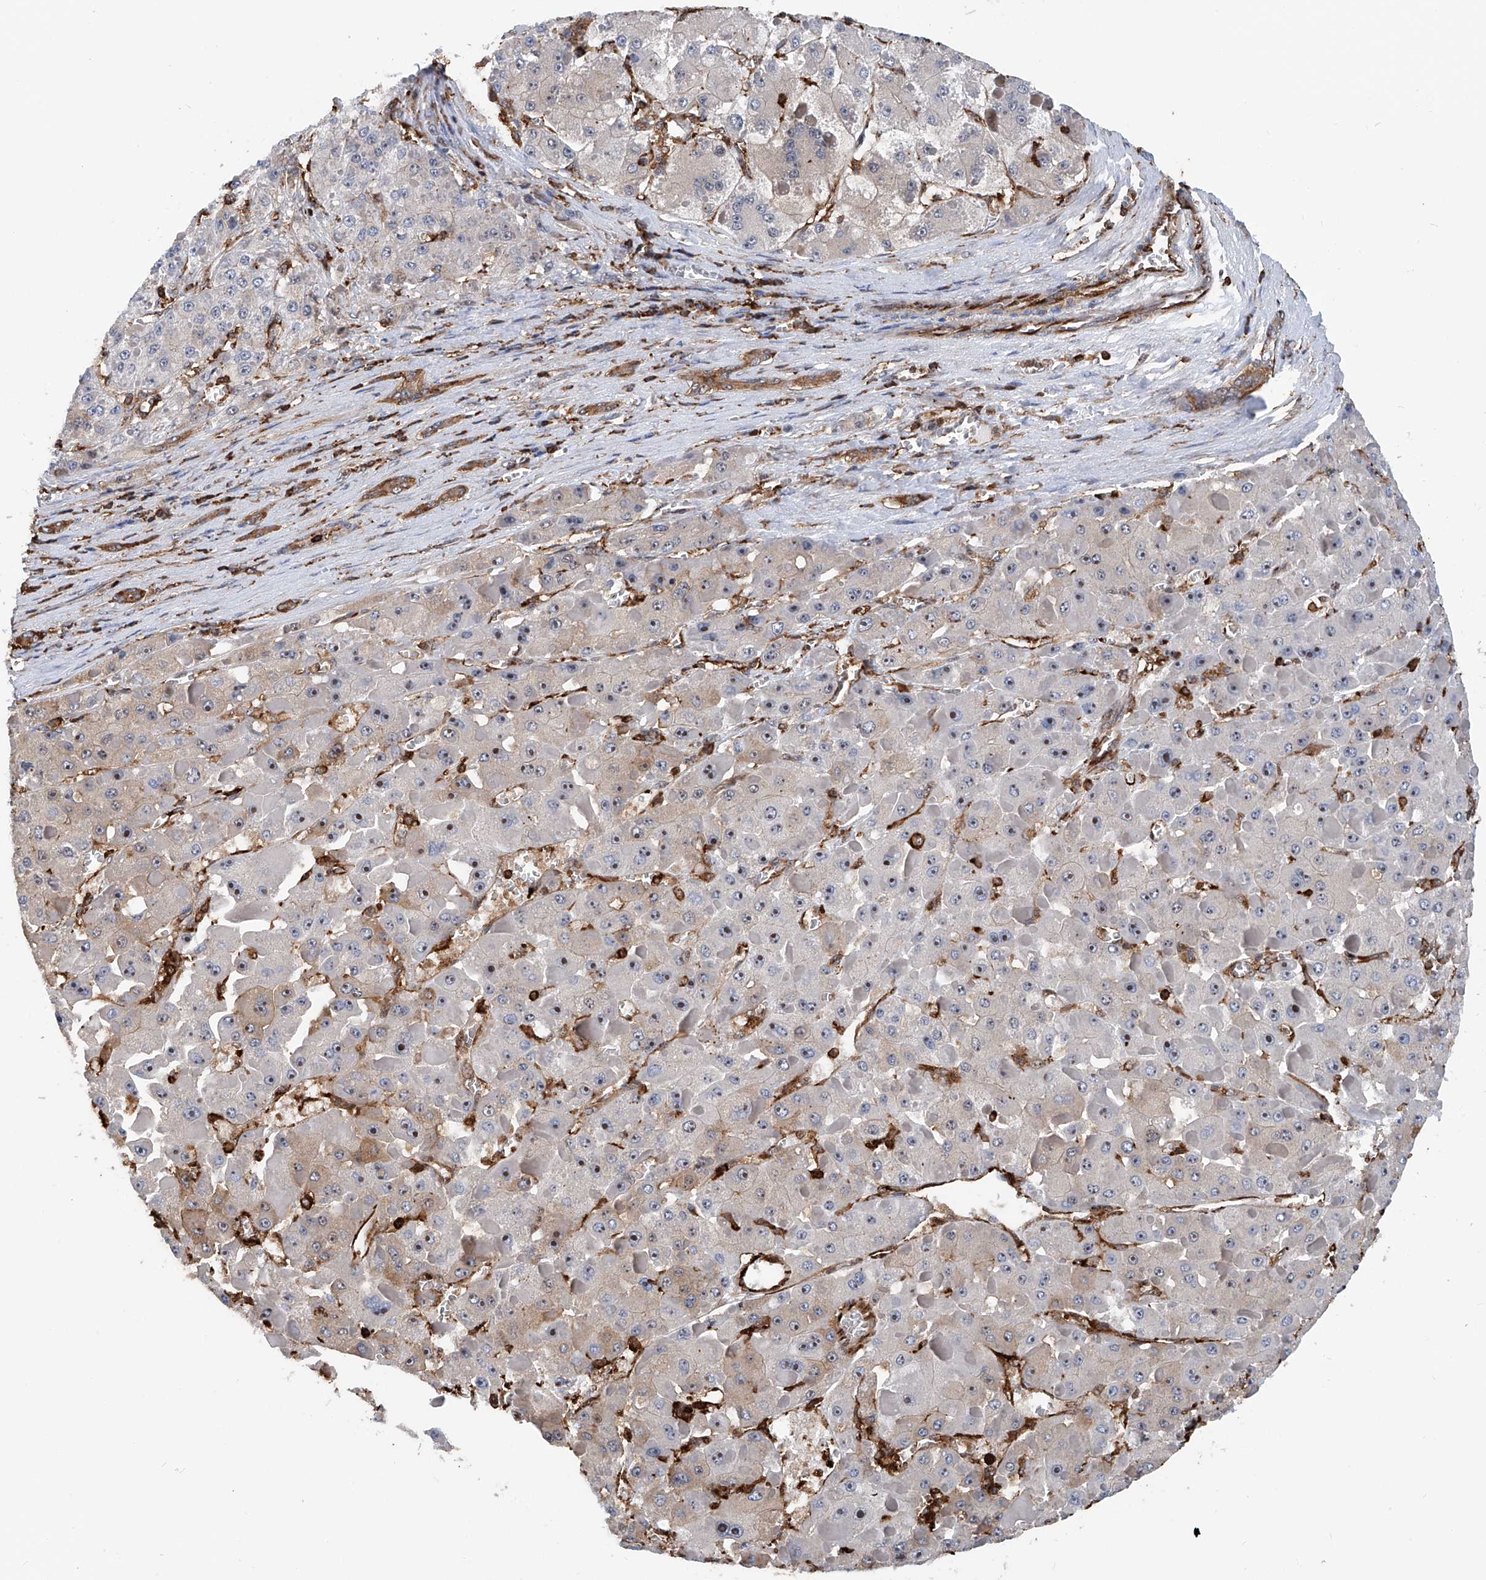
{"staining": {"intensity": "moderate", "quantity": "<25%", "location": "nuclear"}, "tissue": "liver cancer", "cell_type": "Tumor cells", "image_type": "cancer", "snomed": [{"axis": "morphology", "description": "Carcinoma, Hepatocellular, NOS"}, {"axis": "topography", "description": "Liver"}], "caption": "Tumor cells demonstrate moderate nuclear staining in about <25% of cells in liver cancer.", "gene": "ZNF484", "patient": {"sex": "female", "age": 73}}